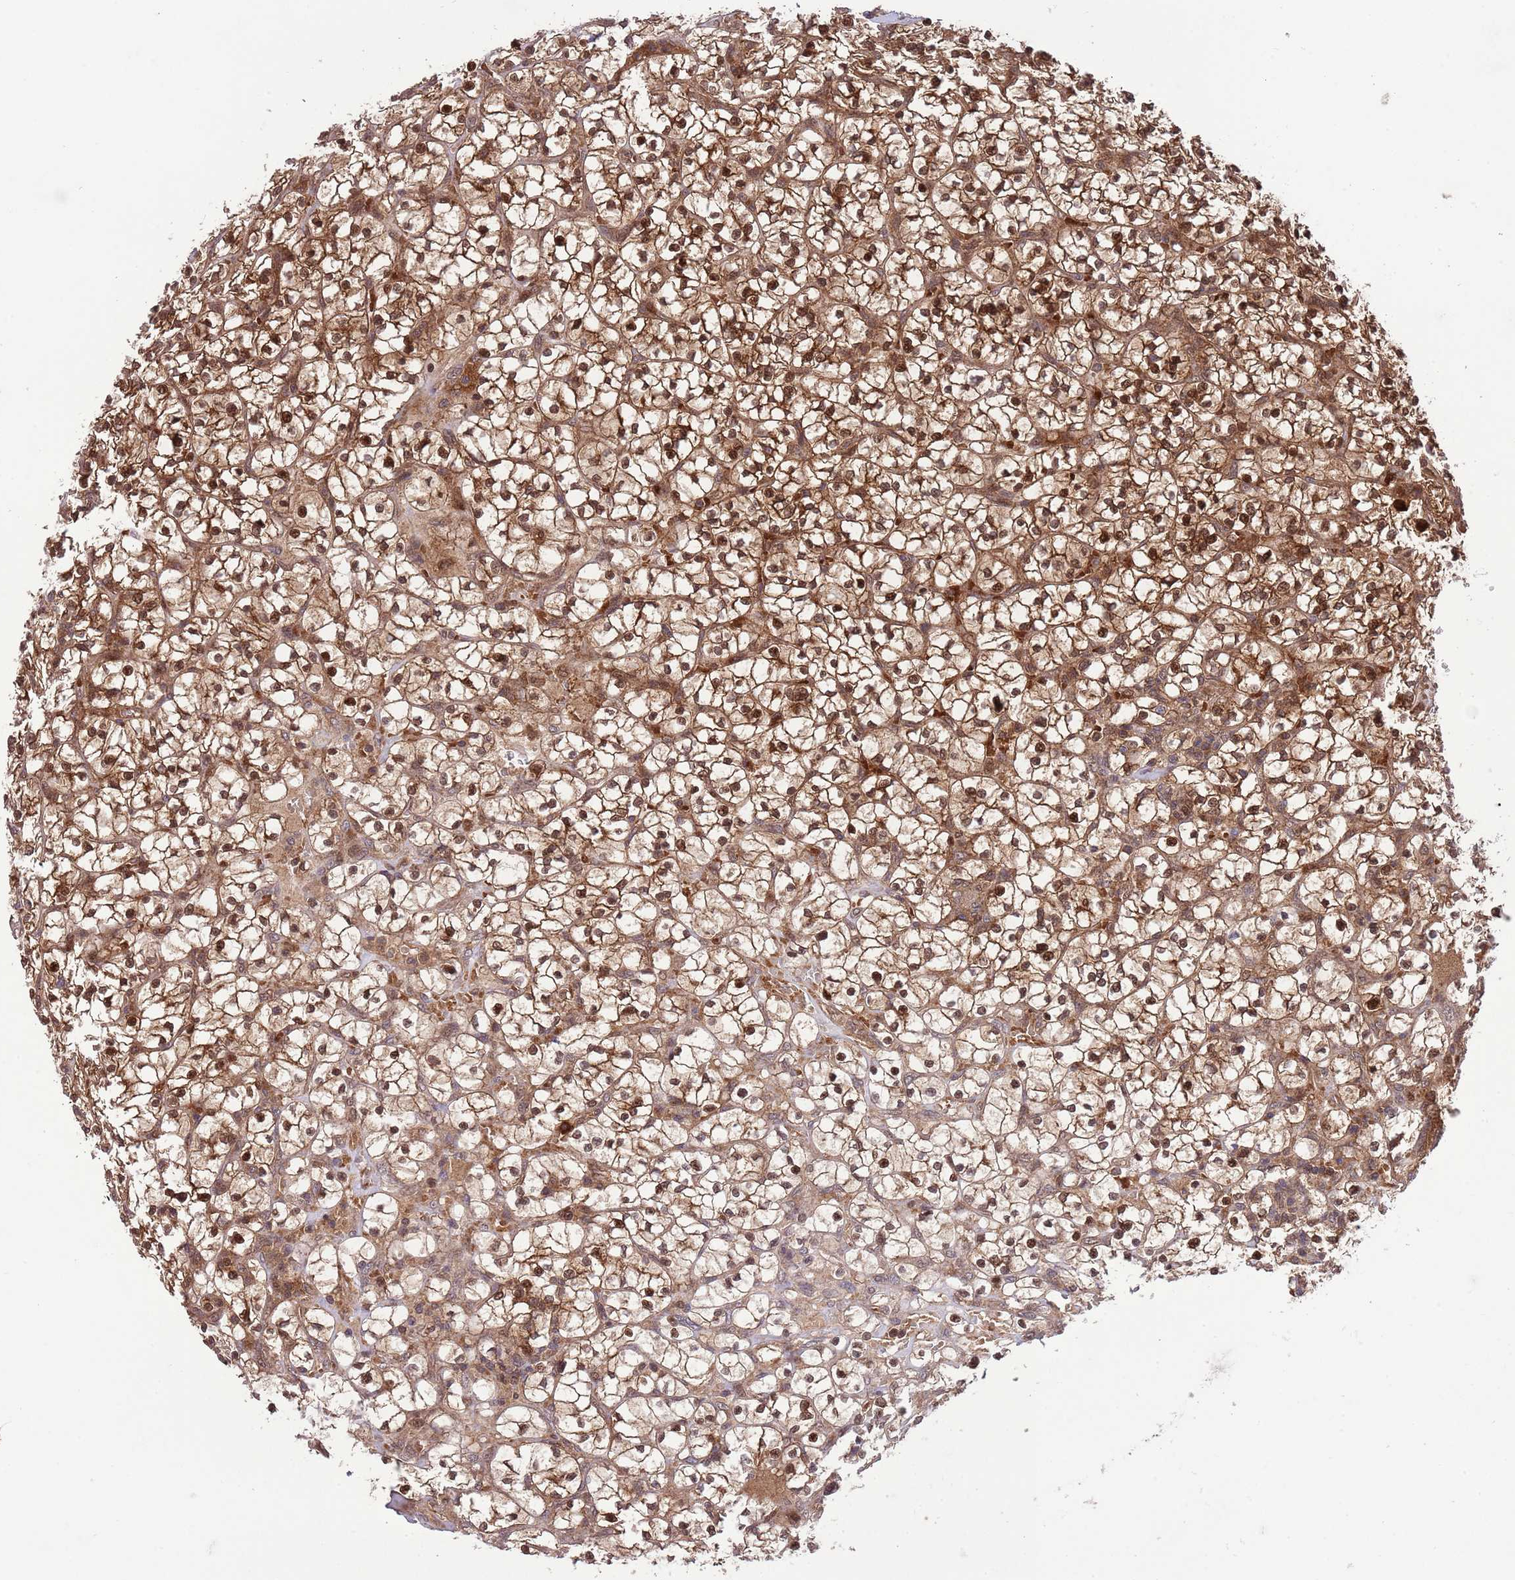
{"staining": {"intensity": "strong", "quantity": ">75%", "location": "cytoplasmic/membranous,nuclear"}, "tissue": "renal cancer", "cell_type": "Tumor cells", "image_type": "cancer", "snomed": [{"axis": "morphology", "description": "Adenocarcinoma, NOS"}, {"axis": "topography", "description": "Kidney"}], "caption": "The micrograph shows immunohistochemical staining of renal cancer (adenocarcinoma). There is strong cytoplasmic/membranous and nuclear staining is present in about >75% of tumor cells.", "gene": "HDHD2", "patient": {"sex": "female", "age": 64}}